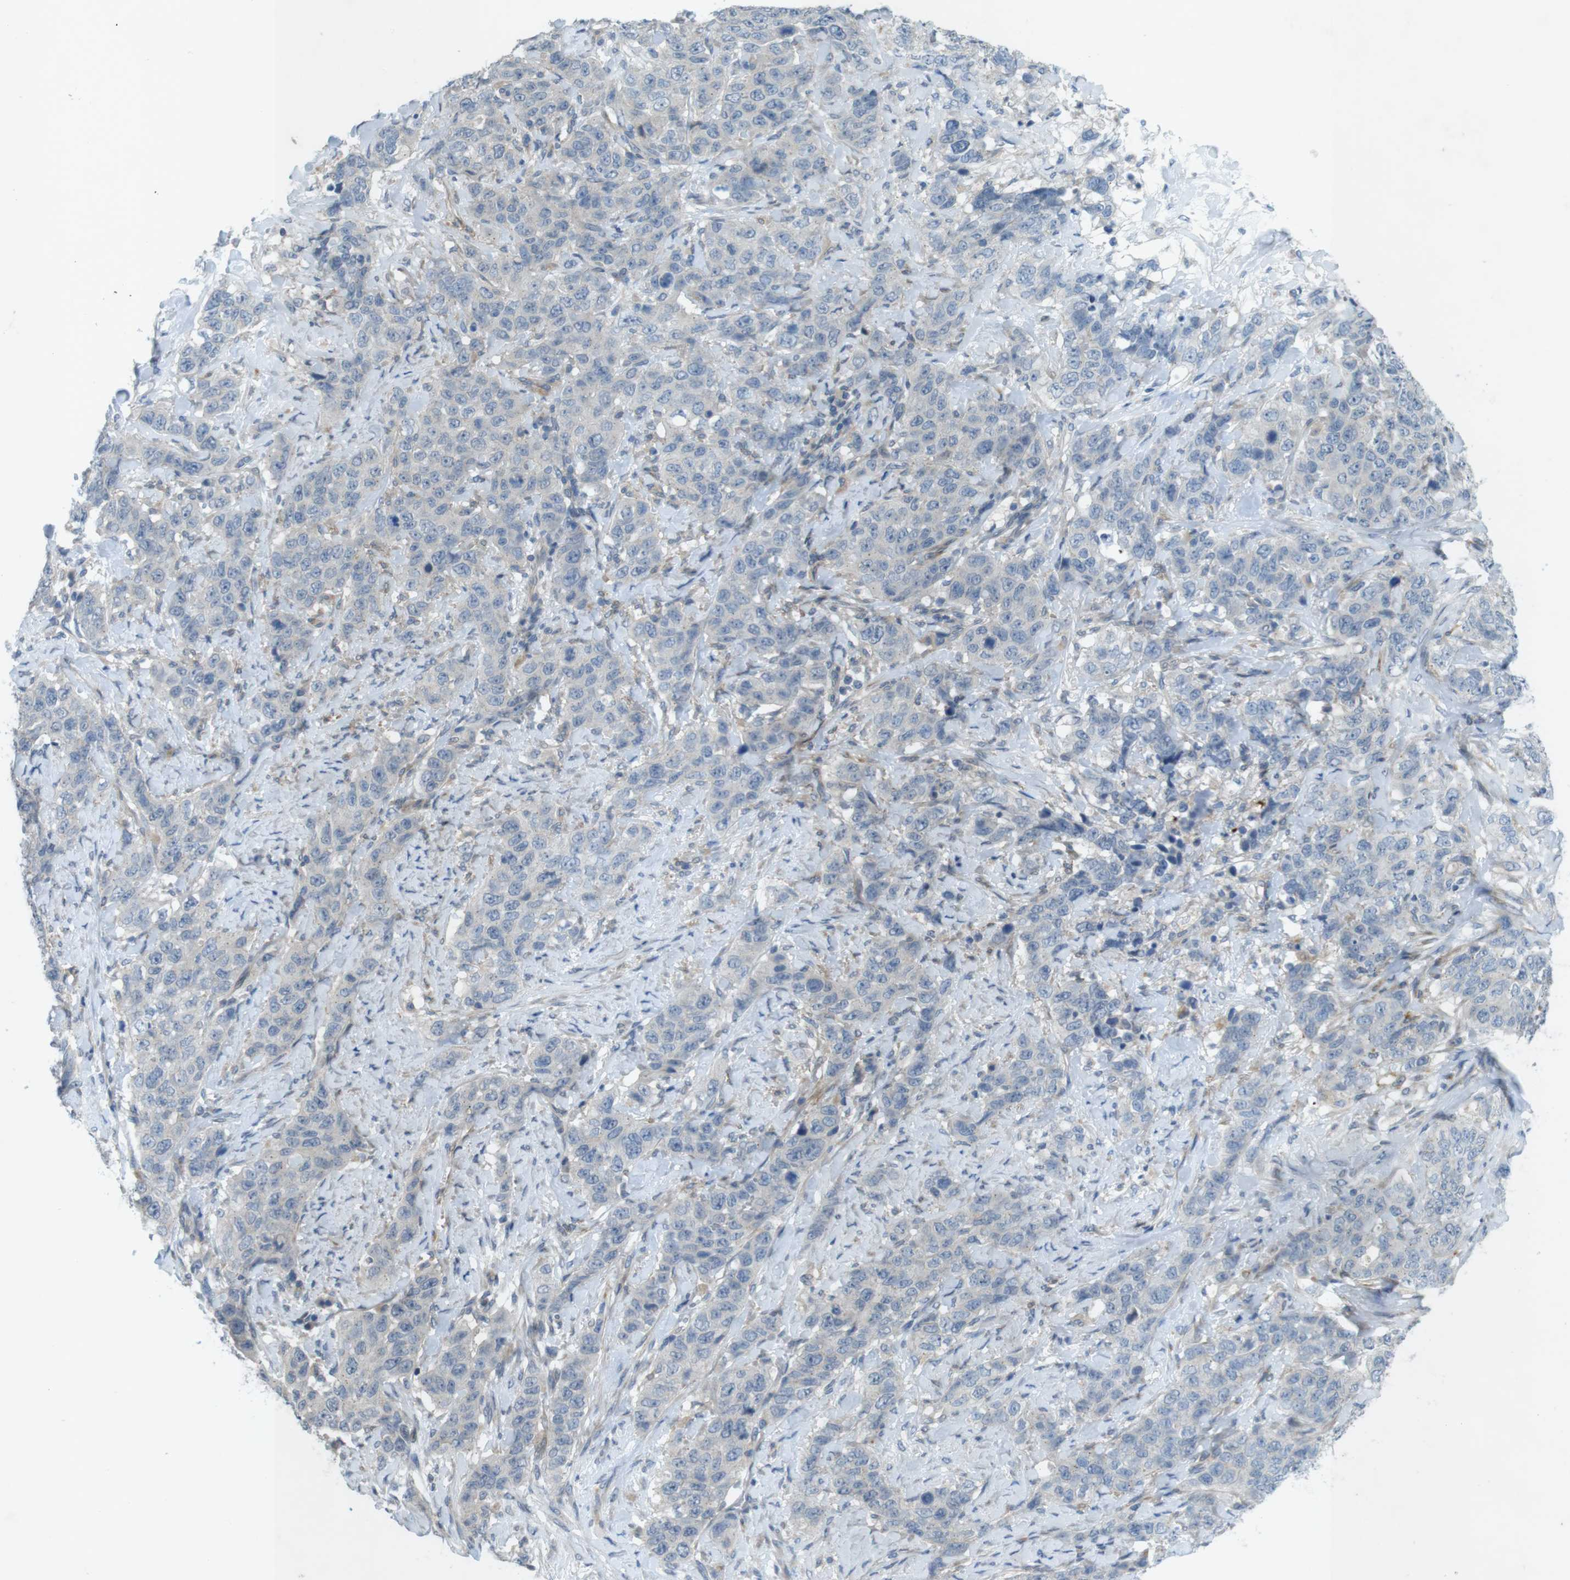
{"staining": {"intensity": "negative", "quantity": "none", "location": "none"}, "tissue": "stomach cancer", "cell_type": "Tumor cells", "image_type": "cancer", "snomed": [{"axis": "morphology", "description": "Adenocarcinoma, NOS"}, {"axis": "topography", "description": "Stomach"}], "caption": "The micrograph exhibits no staining of tumor cells in adenocarcinoma (stomach). (Immunohistochemistry (ihc), brightfield microscopy, high magnification).", "gene": "TYW1", "patient": {"sex": "male", "age": 48}}